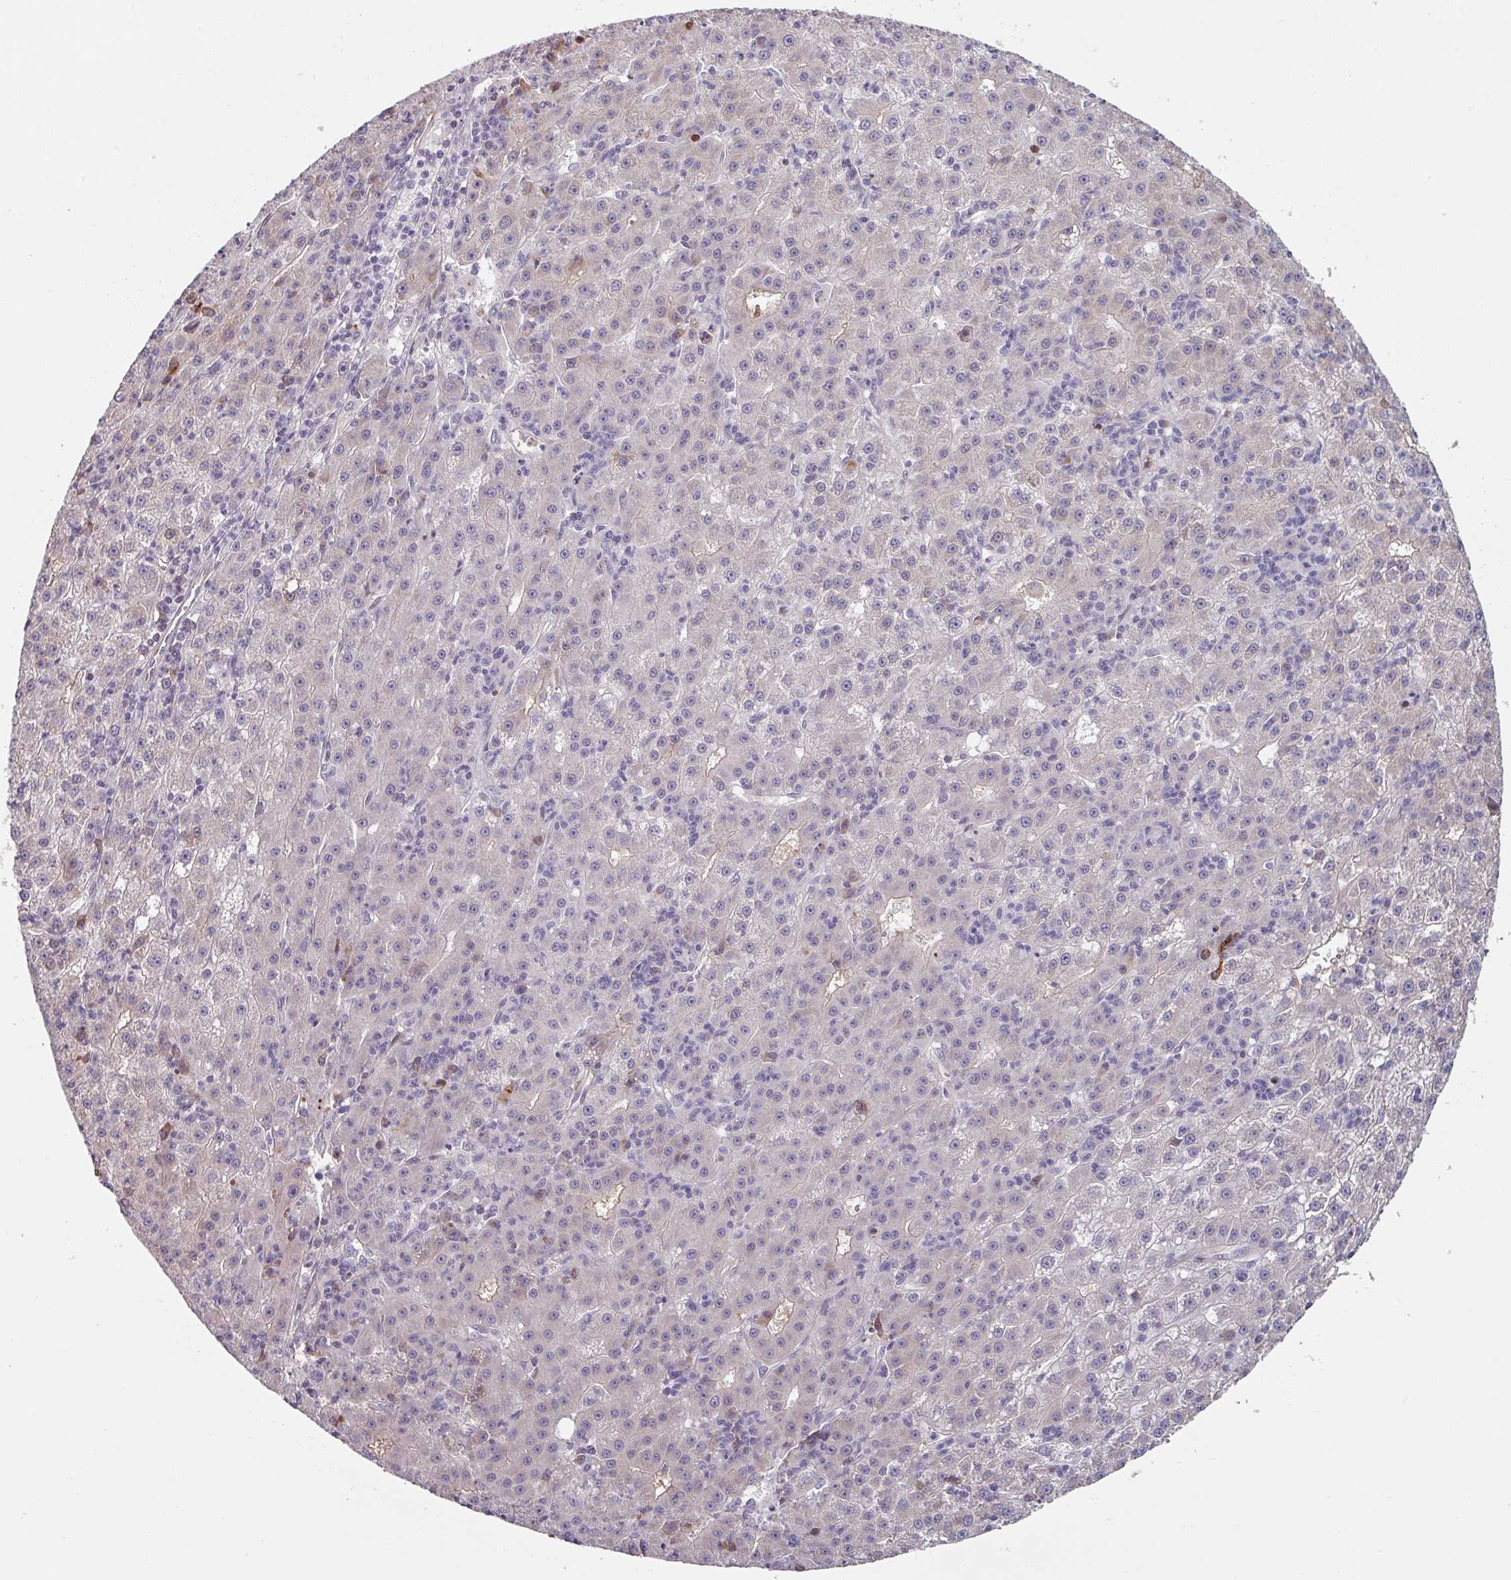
{"staining": {"intensity": "negative", "quantity": "none", "location": "none"}, "tissue": "liver cancer", "cell_type": "Tumor cells", "image_type": "cancer", "snomed": [{"axis": "morphology", "description": "Carcinoma, Hepatocellular, NOS"}, {"axis": "topography", "description": "Liver"}], "caption": "Immunohistochemical staining of human liver hepatocellular carcinoma demonstrates no significant staining in tumor cells.", "gene": "CEP78", "patient": {"sex": "male", "age": 76}}